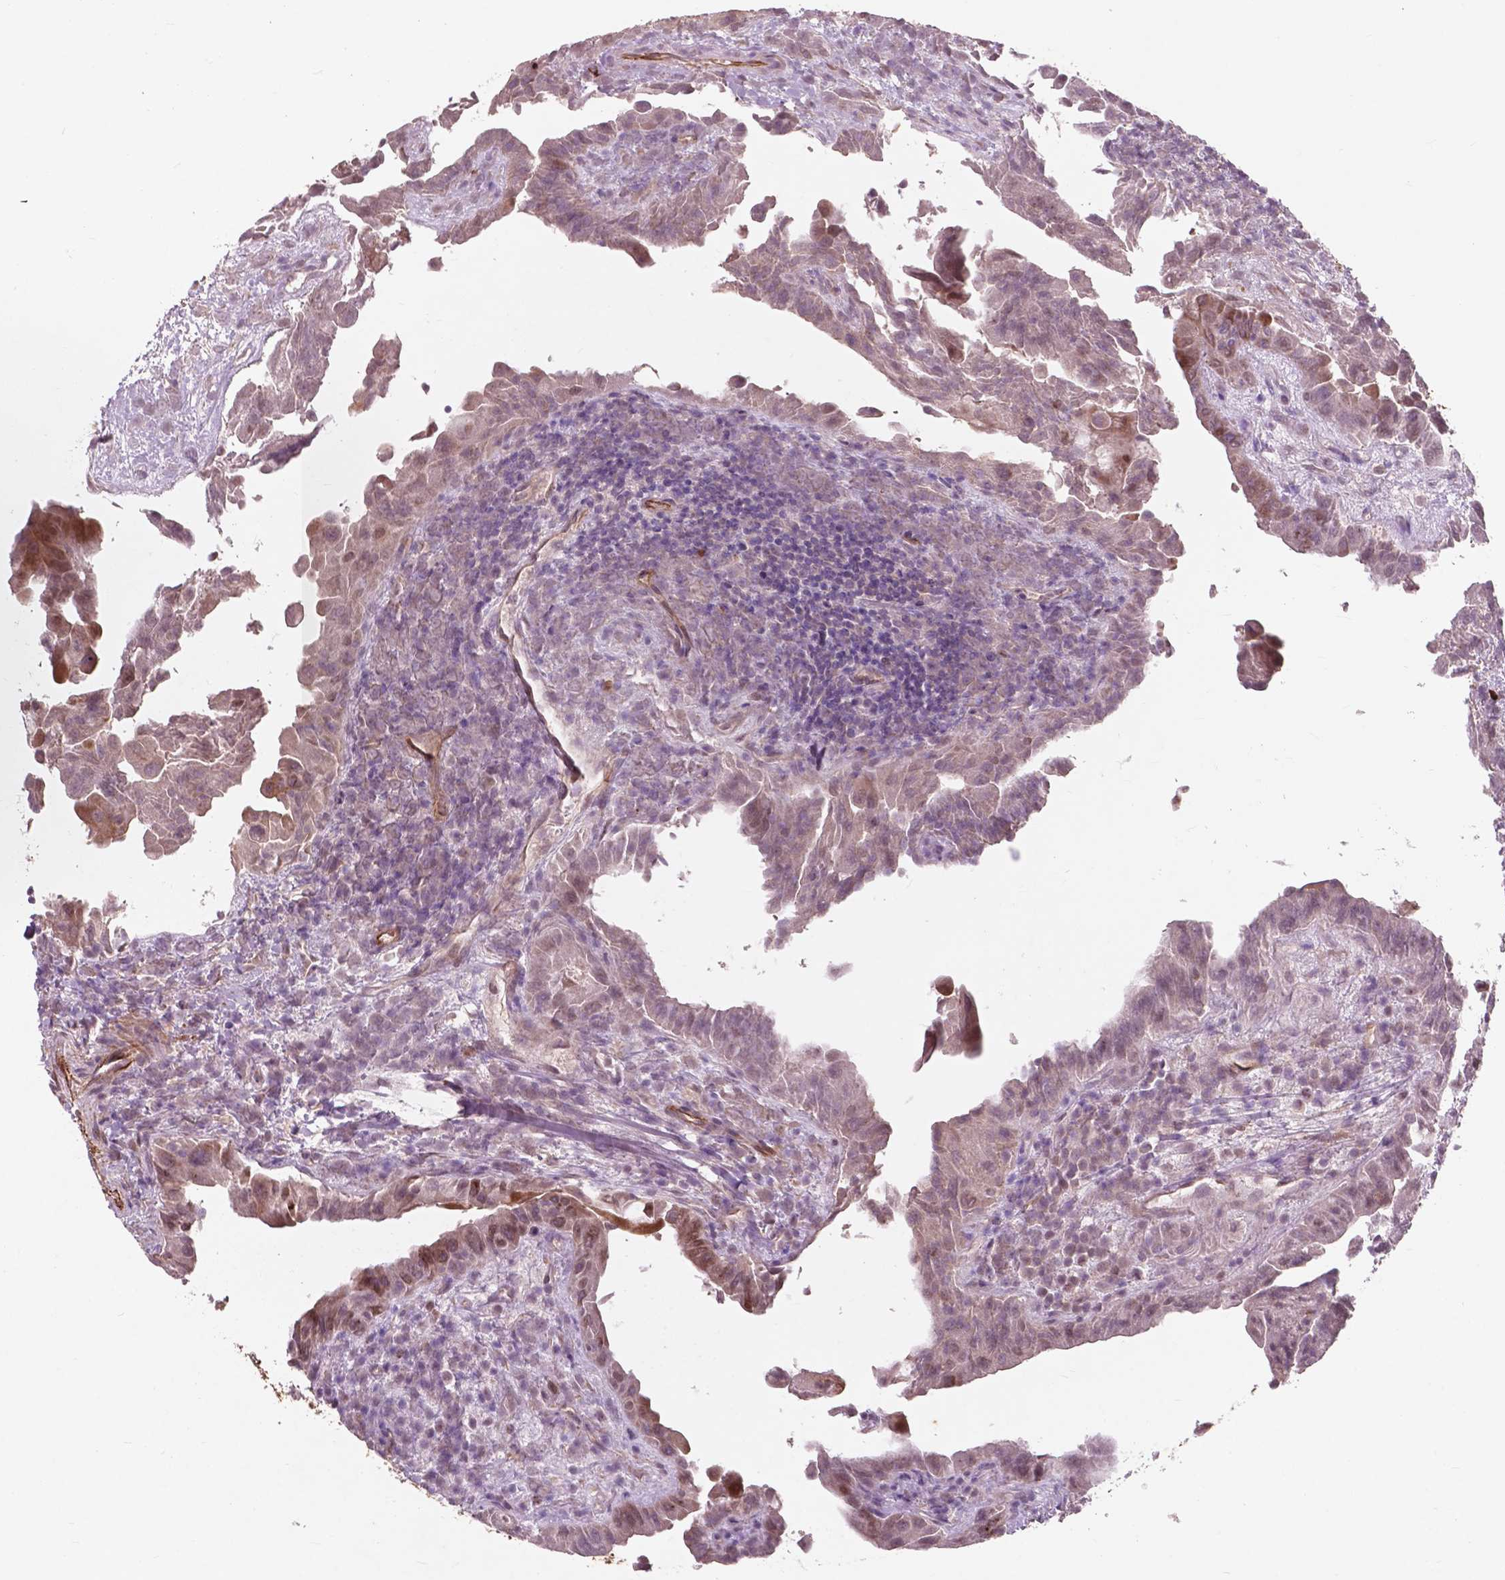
{"staining": {"intensity": "weak", "quantity": "25%-75%", "location": "cytoplasmic/membranous,nuclear"}, "tissue": "thyroid cancer", "cell_type": "Tumor cells", "image_type": "cancer", "snomed": [{"axis": "morphology", "description": "Papillary adenocarcinoma, NOS"}, {"axis": "topography", "description": "Thyroid gland"}], "caption": "DAB immunohistochemical staining of papillary adenocarcinoma (thyroid) reveals weak cytoplasmic/membranous and nuclear protein staining in about 25%-75% of tumor cells. (DAB IHC with brightfield microscopy, high magnification).", "gene": "RFPL4B", "patient": {"sex": "female", "age": 37}}